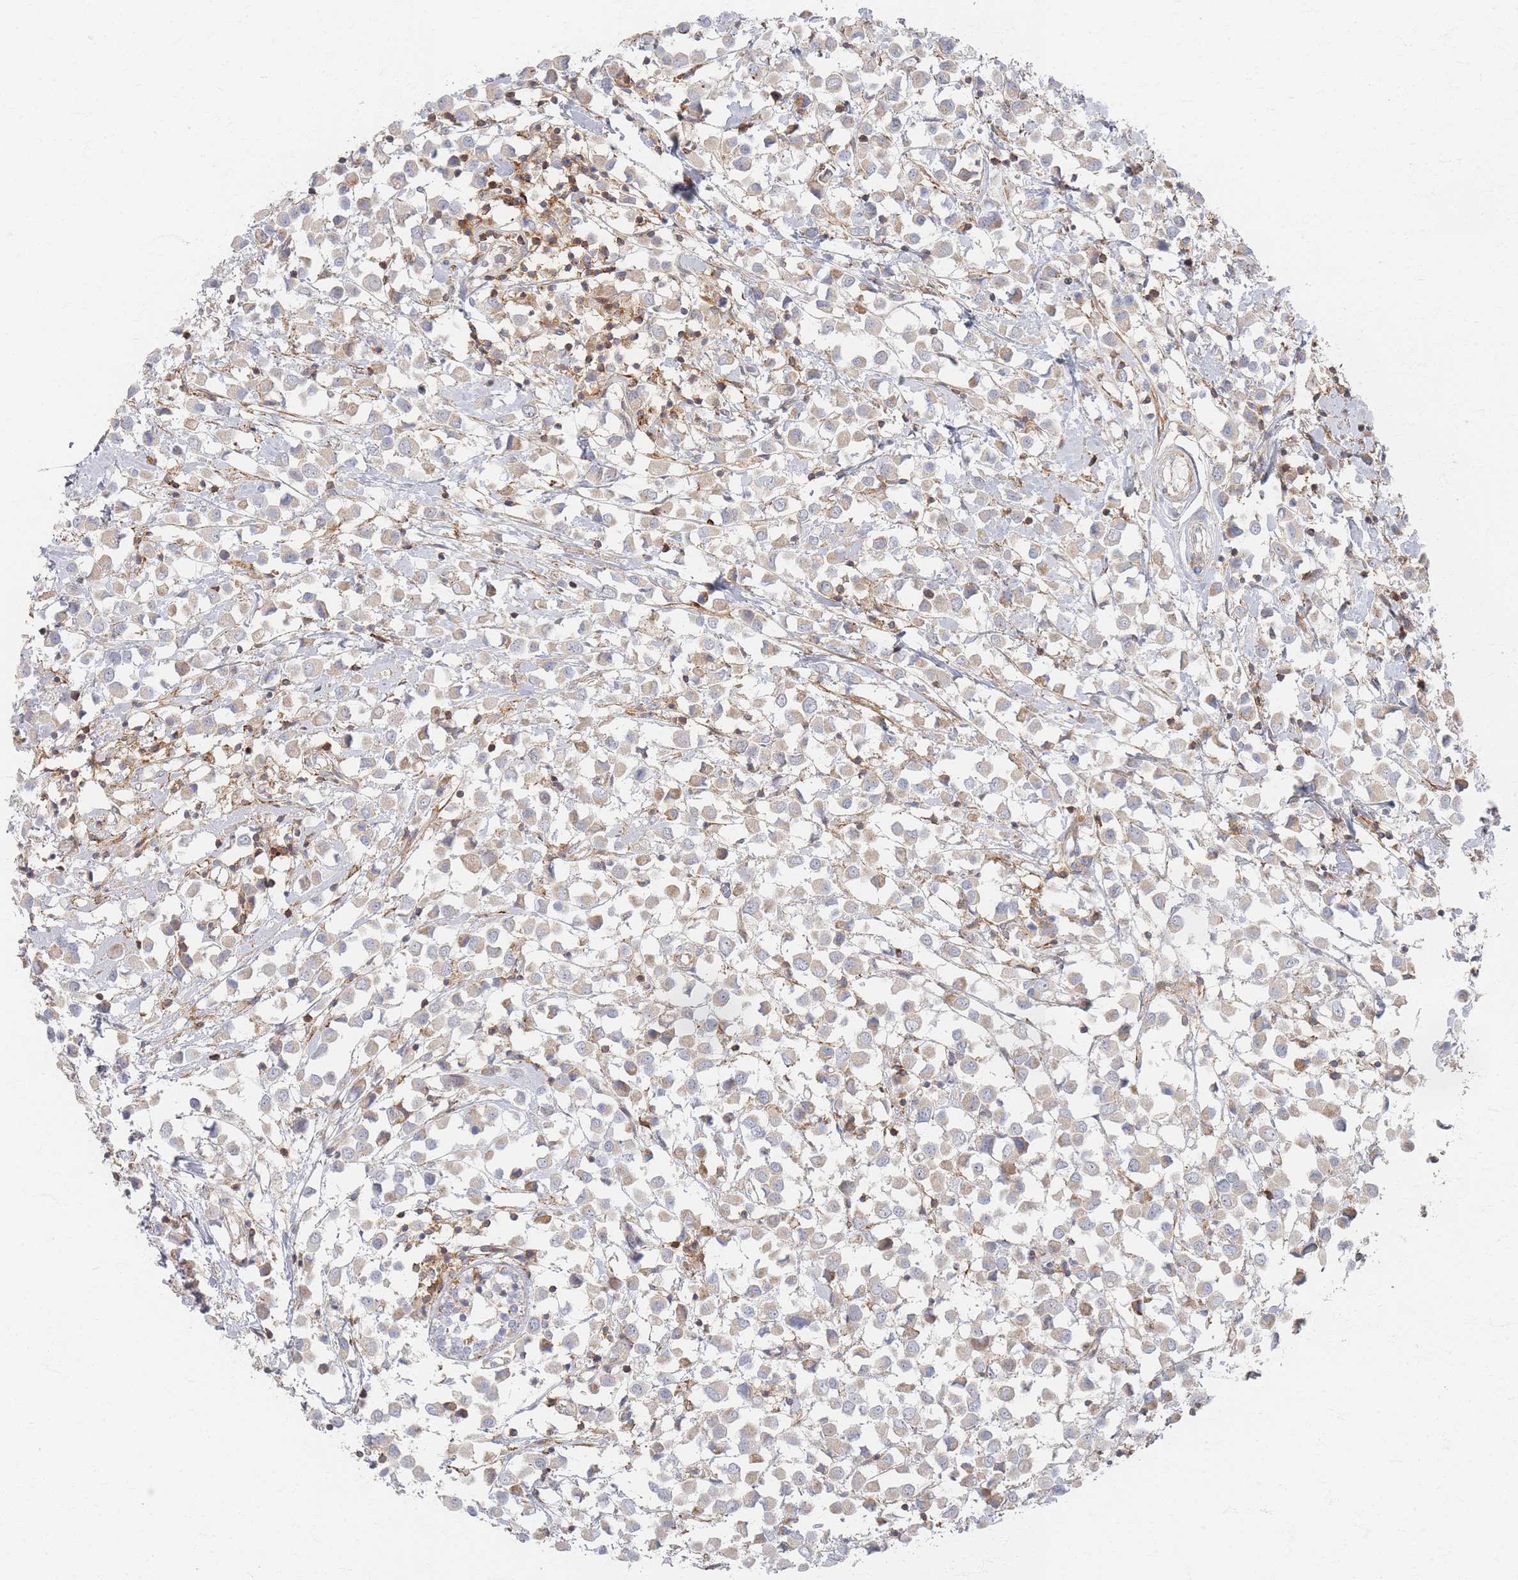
{"staining": {"intensity": "weak", "quantity": "25%-75%", "location": "cytoplasmic/membranous"}, "tissue": "breast cancer", "cell_type": "Tumor cells", "image_type": "cancer", "snomed": [{"axis": "morphology", "description": "Duct carcinoma"}, {"axis": "topography", "description": "Breast"}], "caption": "DAB (3,3'-diaminobenzidine) immunohistochemical staining of human breast cancer (invasive ductal carcinoma) reveals weak cytoplasmic/membranous protein expression in about 25%-75% of tumor cells.", "gene": "ZNF852", "patient": {"sex": "female", "age": 61}}